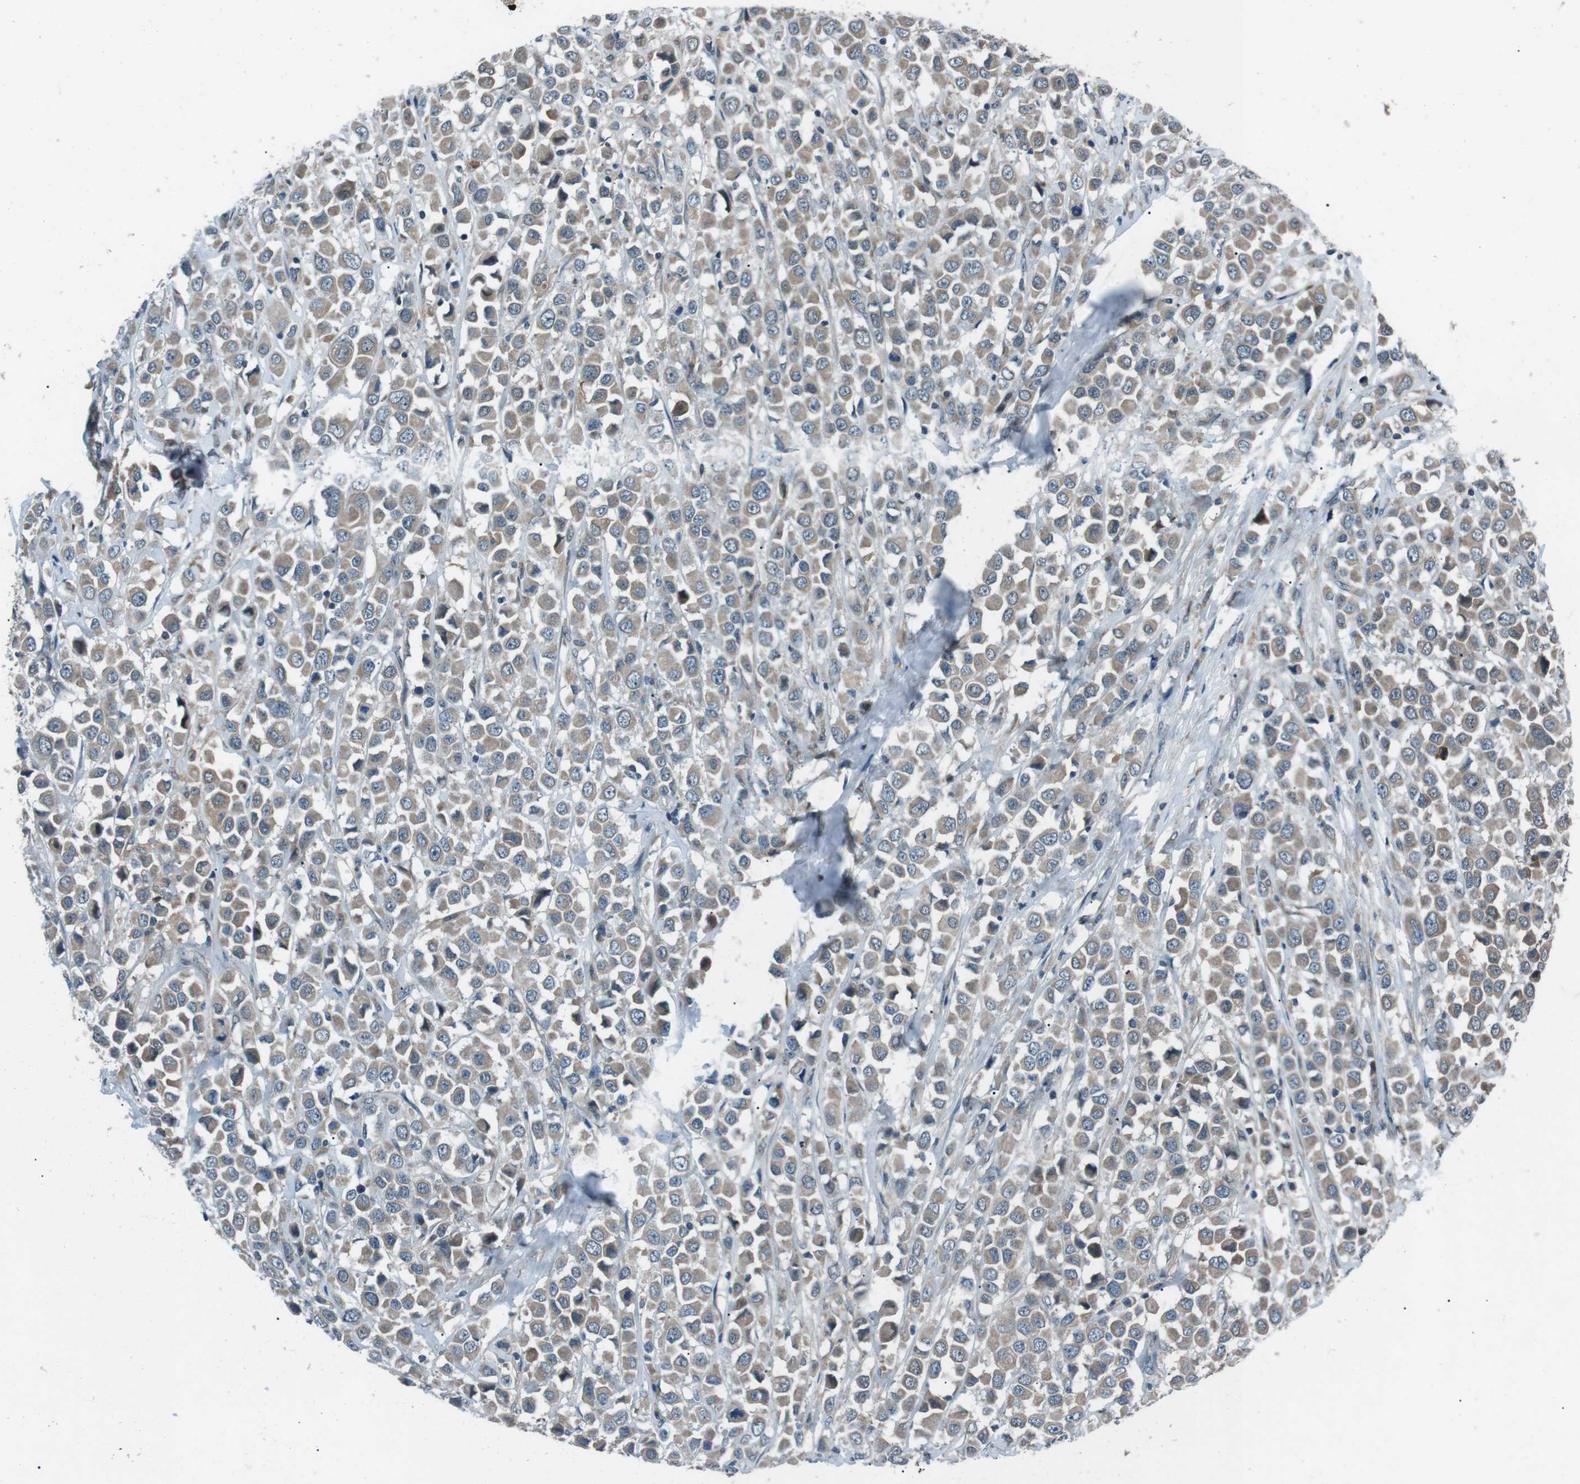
{"staining": {"intensity": "weak", "quantity": ">75%", "location": "cytoplasmic/membranous"}, "tissue": "breast cancer", "cell_type": "Tumor cells", "image_type": "cancer", "snomed": [{"axis": "morphology", "description": "Duct carcinoma"}, {"axis": "topography", "description": "Breast"}], "caption": "A photomicrograph of human breast intraductal carcinoma stained for a protein displays weak cytoplasmic/membranous brown staining in tumor cells.", "gene": "LRIG2", "patient": {"sex": "female", "age": 61}}